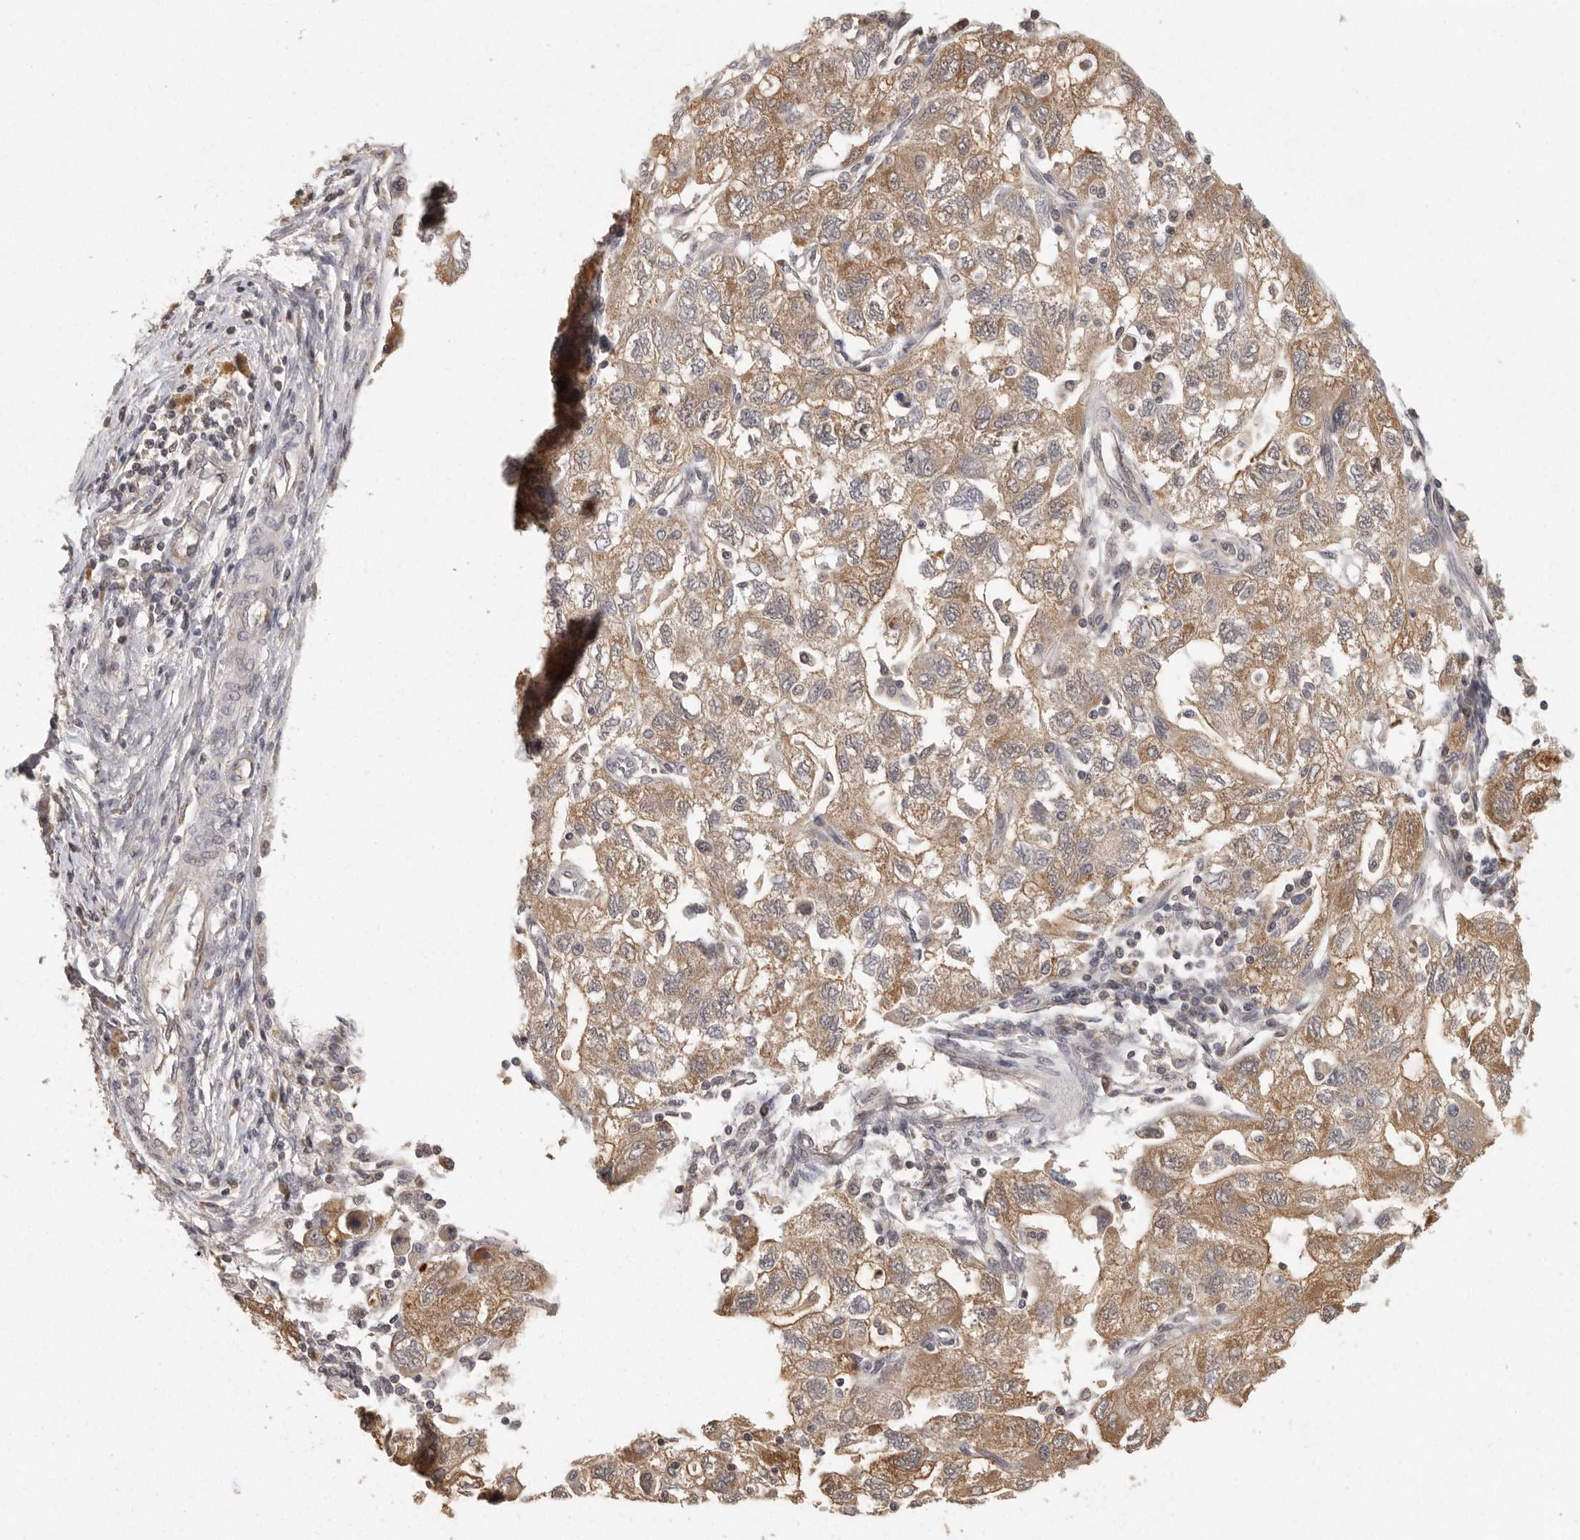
{"staining": {"intensity": "moderate", "quantity": "25%-75%", "location": "cytoplasmic/membranous"}, "tissue": "ovarian cancer", "cell_type": "Tumor cells", "image_type": "cancer", "snomed": [{"axis": "morphology", "description": "Carcinoma, NOS"}, {"axis": "morphology", "description": "Cystadenocarcinoma, serous, NOS"}, {"axis": "topography", "description": "Ovary"}], "caption": "An IHC image of tumor tissue is shown. Protein staining in brown shows moderate cytoplasmic/membranous positivity in ovarian cancer within tumor cells.", "gene": "BAIAP2", "patient": {"sex": "female", "age": 69}}